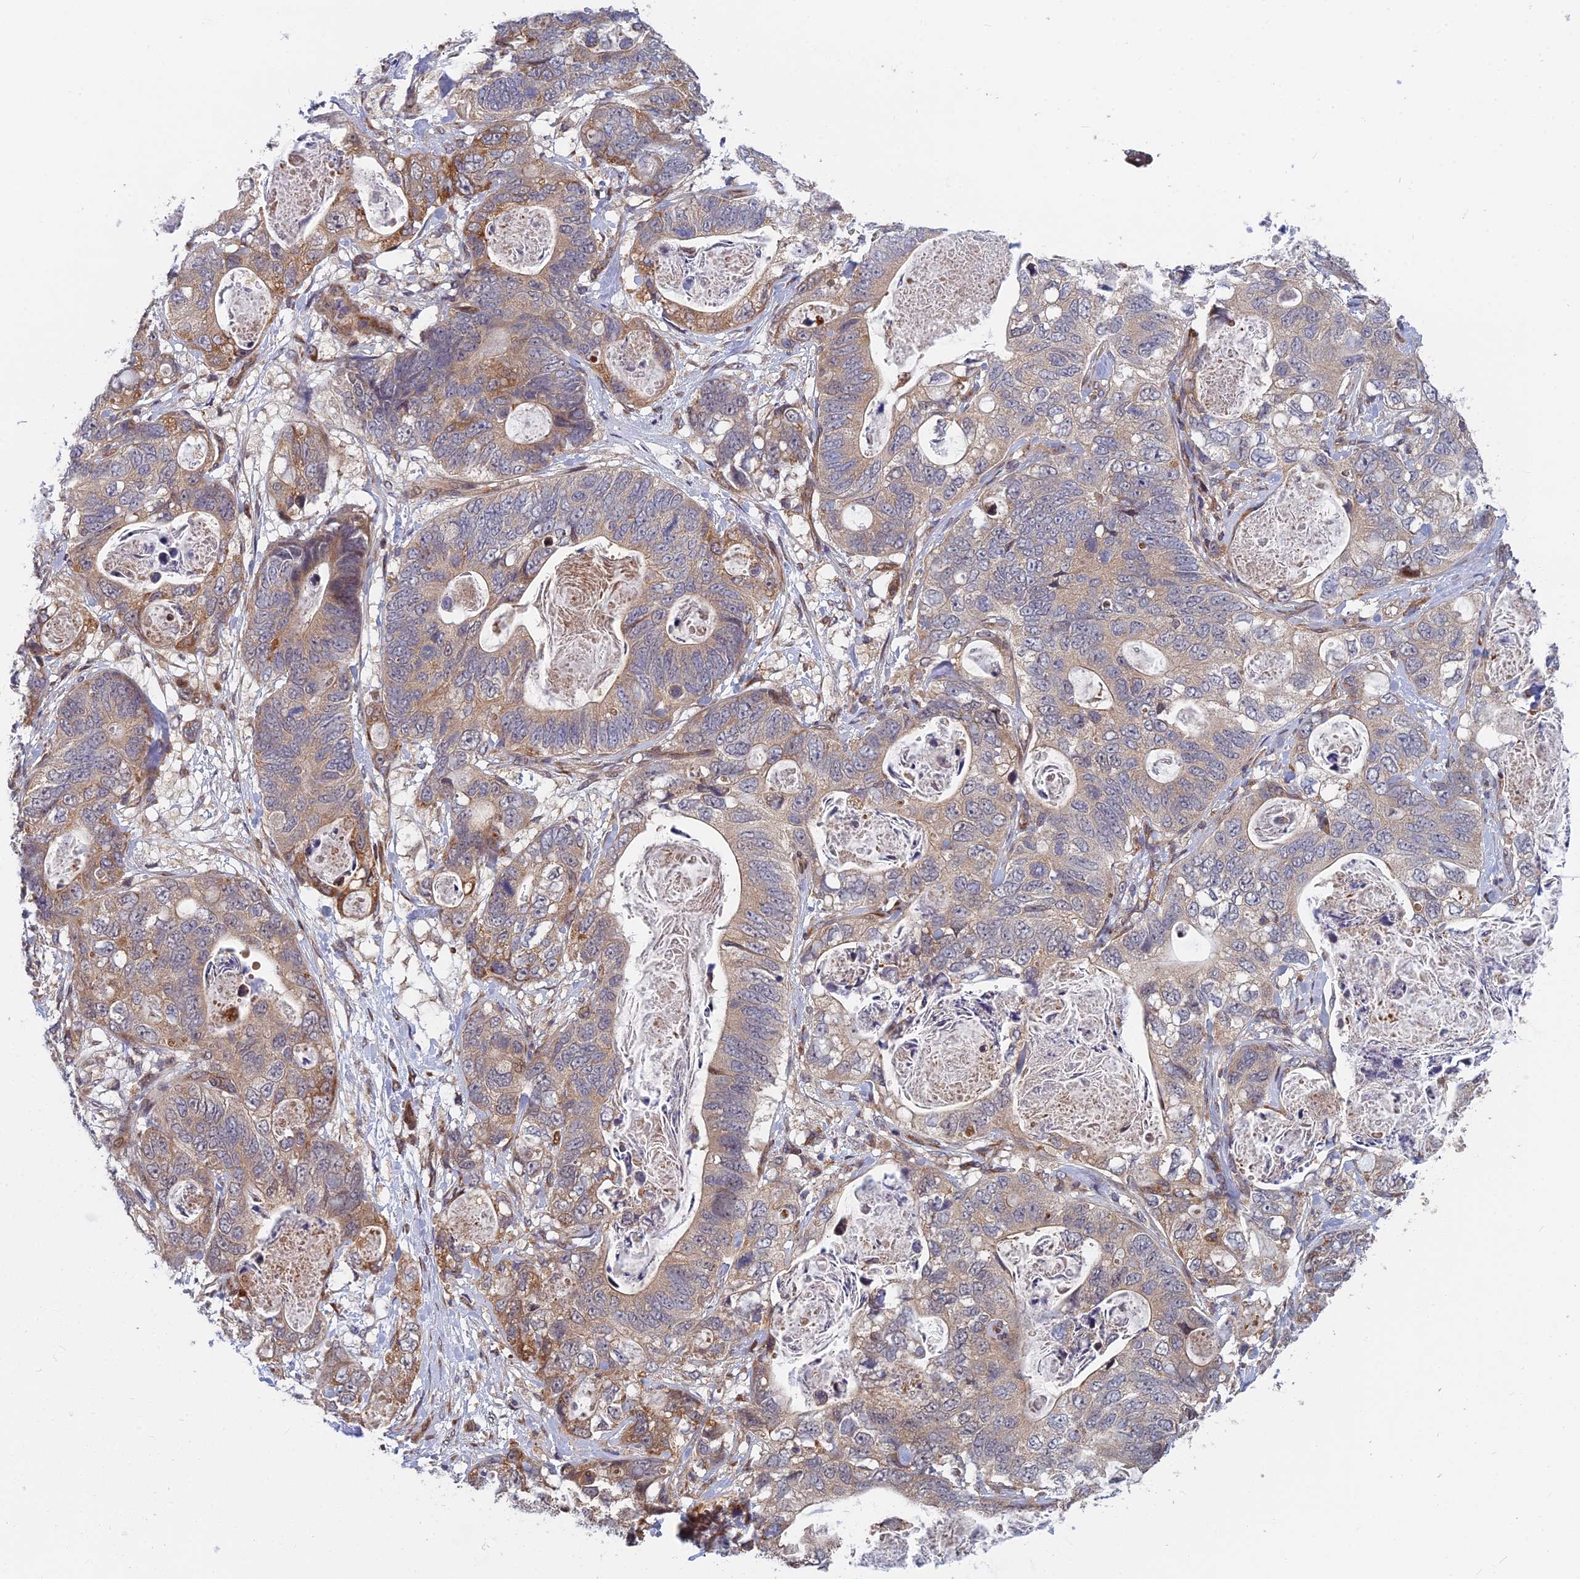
{"staining": {"intensity": "moderate", "quantity": "25%-75%", "location": "cytoplasmic/membranous"}, "tissue": "stomach cancer", "cell_type": "Tumor cells", "image_type": "cancer", "snomed": [{"axis": "morphology", "description": "Normal tissue, NOS"}, {"axis": "morphology", "description": "Adenocarcinoma, NOS"}, {"axis": "topography", "description": "Stomach"}], "caption": "Protein expression analysis of stomach cancer demonstrates moderate cytoplasmic/membranous positivity in approximately 25%-75% of tumor cells.", "gene": "COMMD2", "patient": {"sex": "female", "age": 89}}